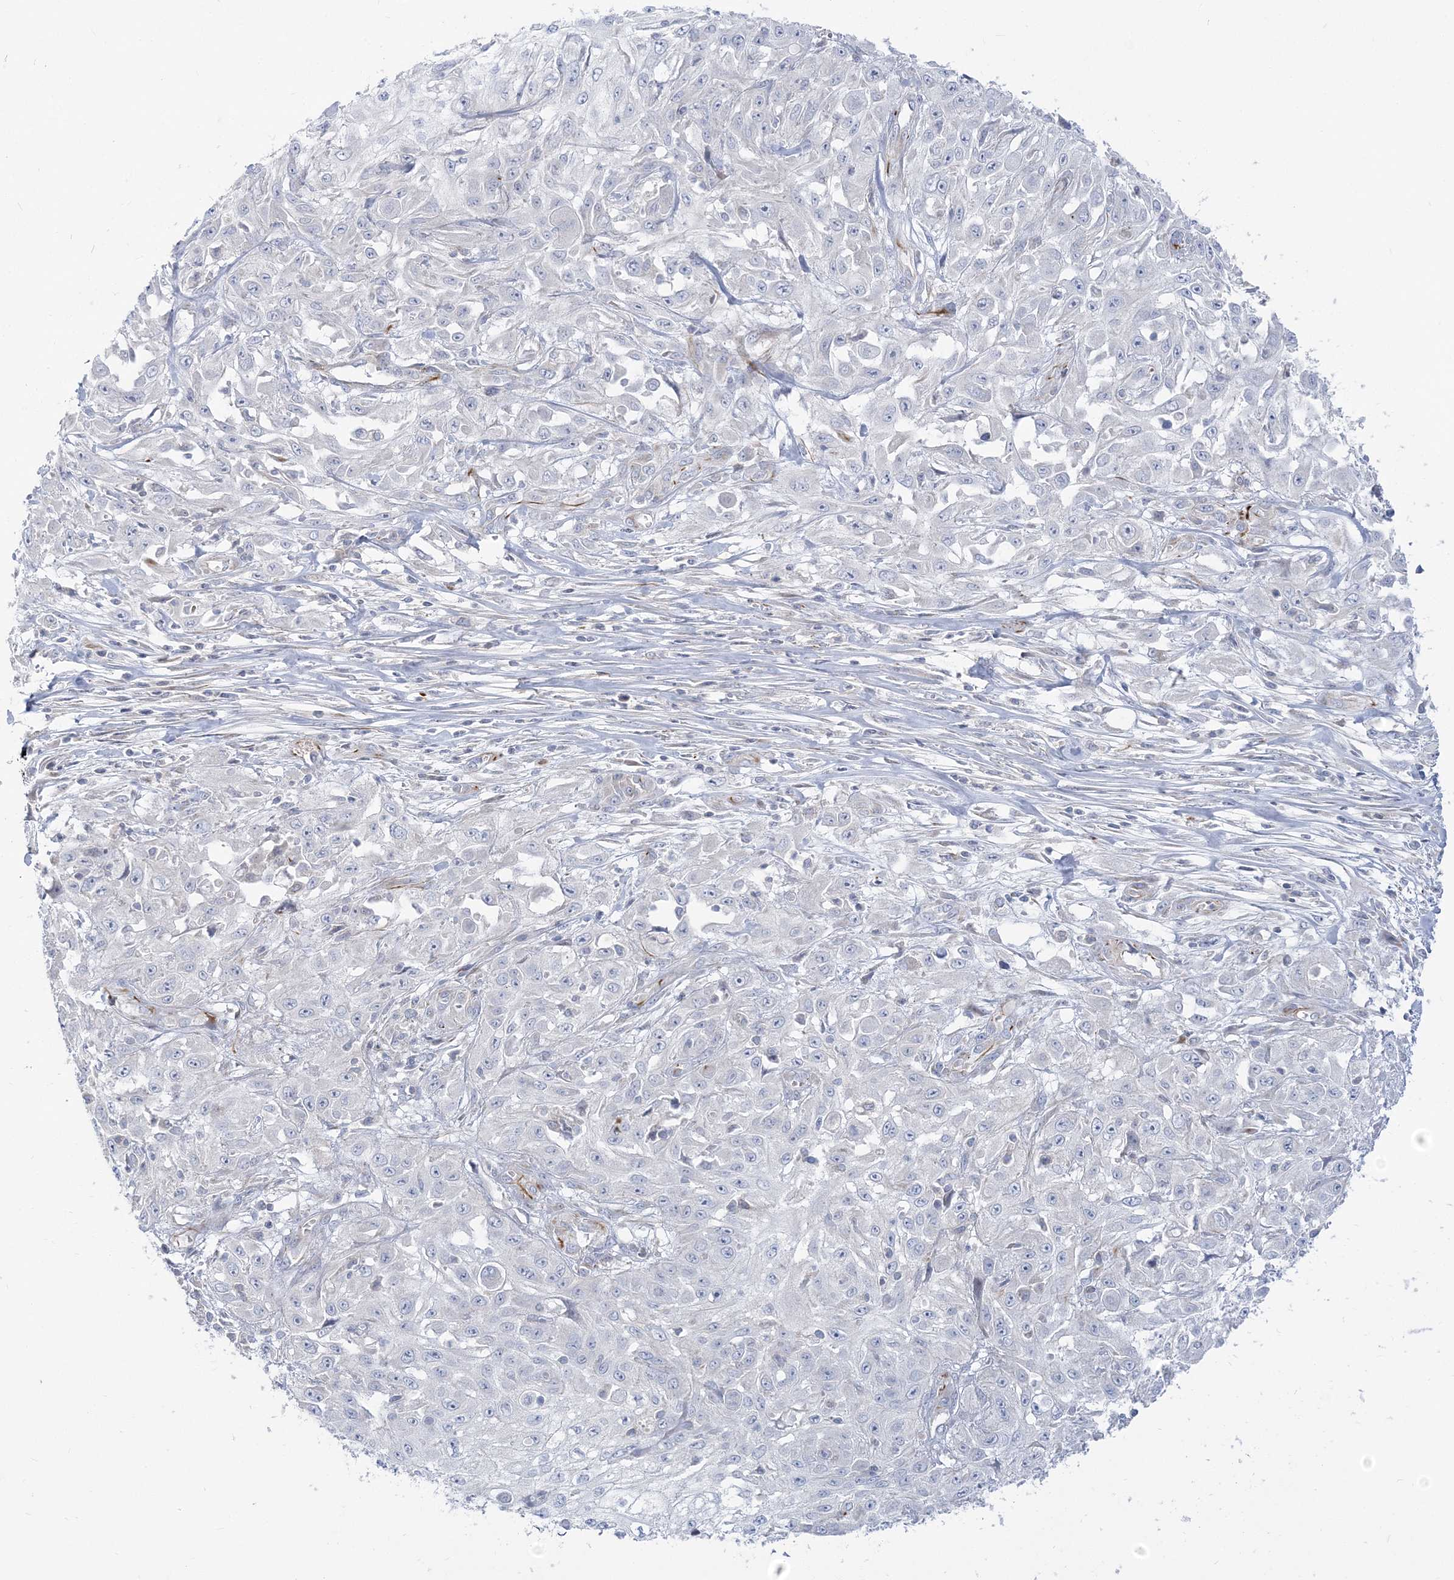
{"staining": {"intensity": "negative", "quantity": "none", "location": "none"}, "tissue": "skin cancer", "cell_type": "Tumor cells", "image_type": "cancer", "snomed": [{"axis": "morphology", "description": "Squamous cell carcinoma, NOS"}, {"axis": "morphology", "description": "Squamous cell carcinoma, metastatic, NOS"}, {"axis": "topography", "description": "Skin"}, {"axis": "topography", "description": "Lymph node"}], "caption": "Histopathology image shows no protein positivity in tumor cells of skin cancer tissue.", "gene": "GPAT2", "patient": {"sex": "male", "age": 75}}